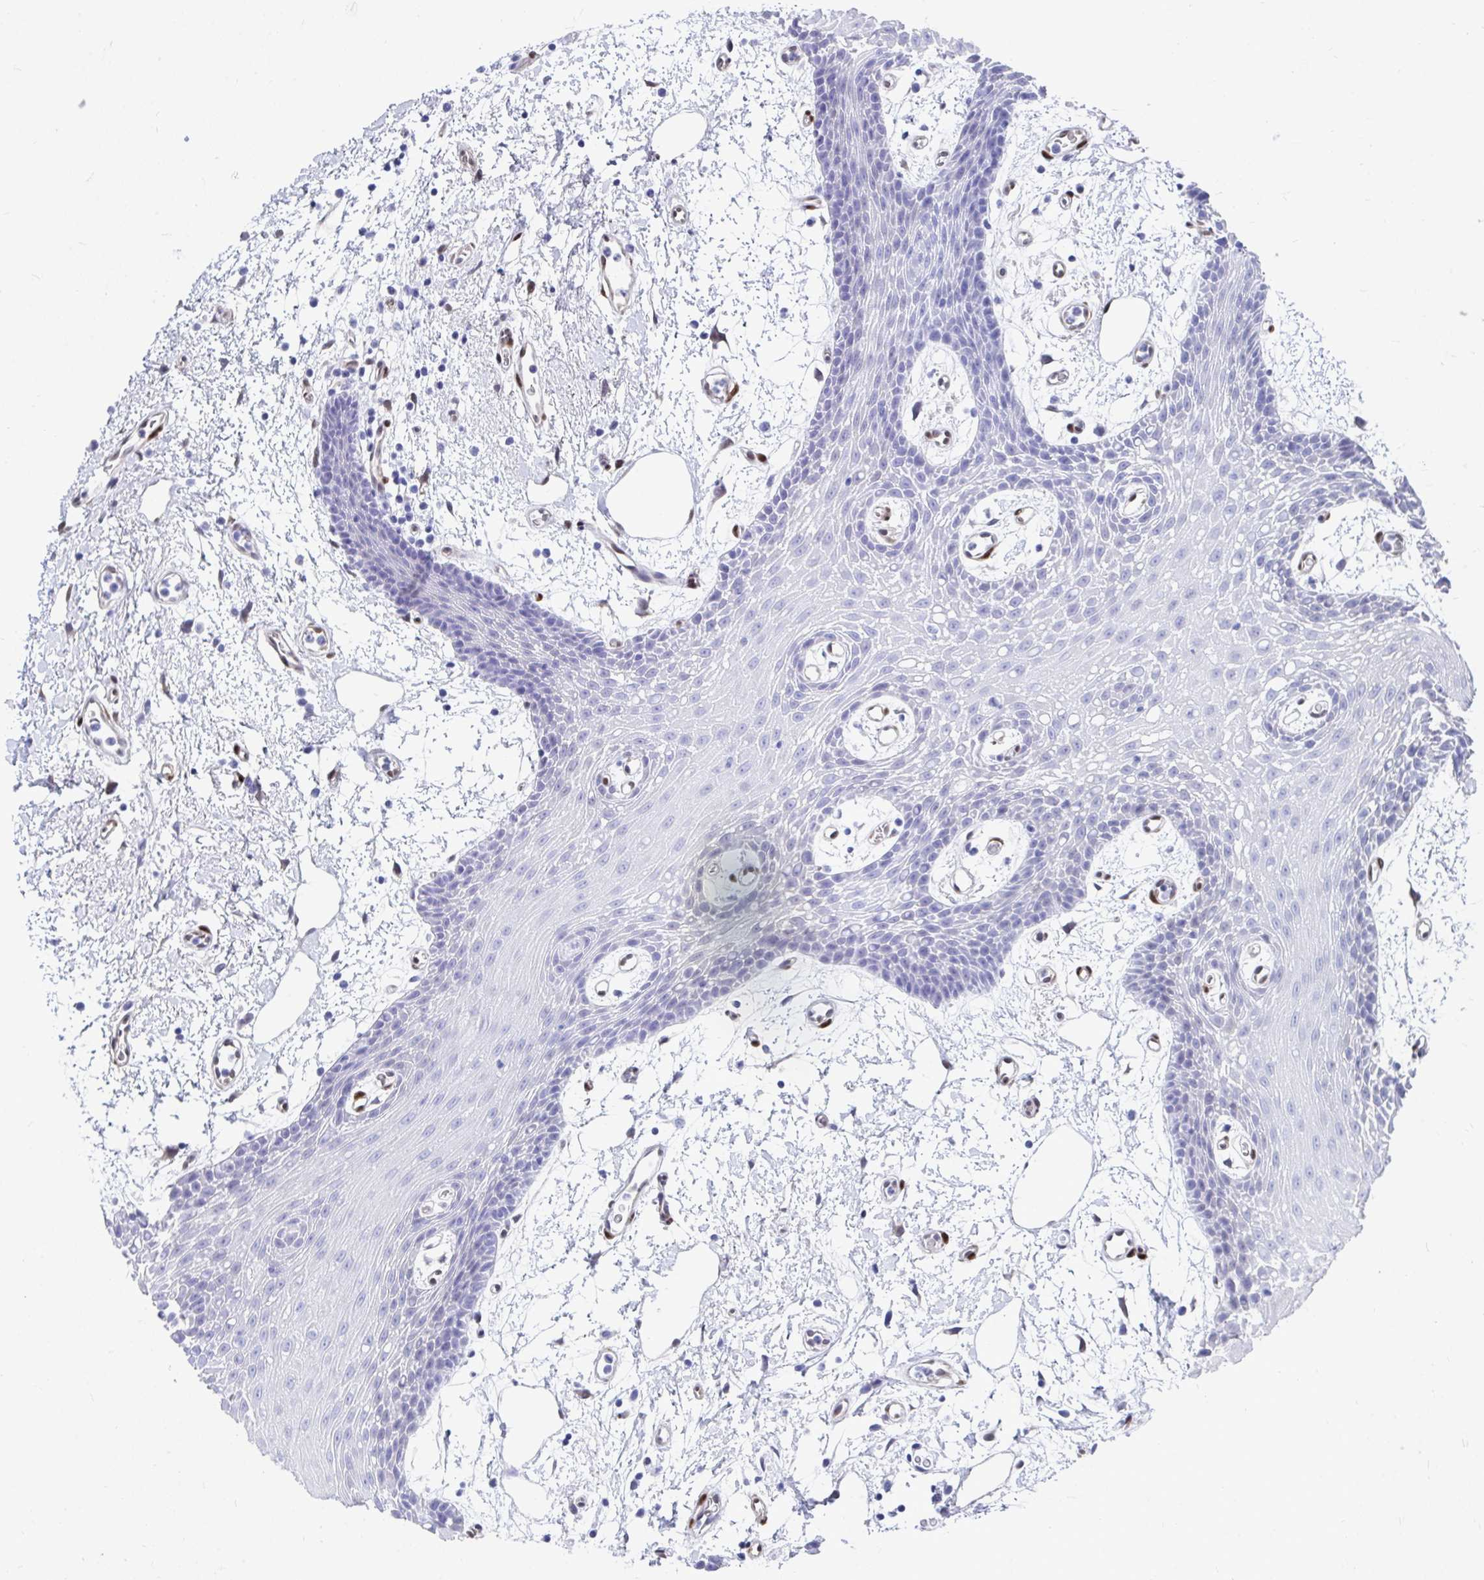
{"staining": {"intensity": "negative", "quantity": "none", "location": "none"}, "tissue": "oral mucosa", "cell_type": "Squamous epithelial cells", "image_type": "normal", "snomed": [{"axis": "morphology", "description": "Normal tissue, NOS"}, {"axis": "topography", "description": "Oral tissue"}], "caption": "The immunohistochemistry (IHC) histopathology image has no significant staining in squamous epithelial cells of oral mucosa.", "gene": "RBPMS", "patient": {"sex": "female", "age": 59}}